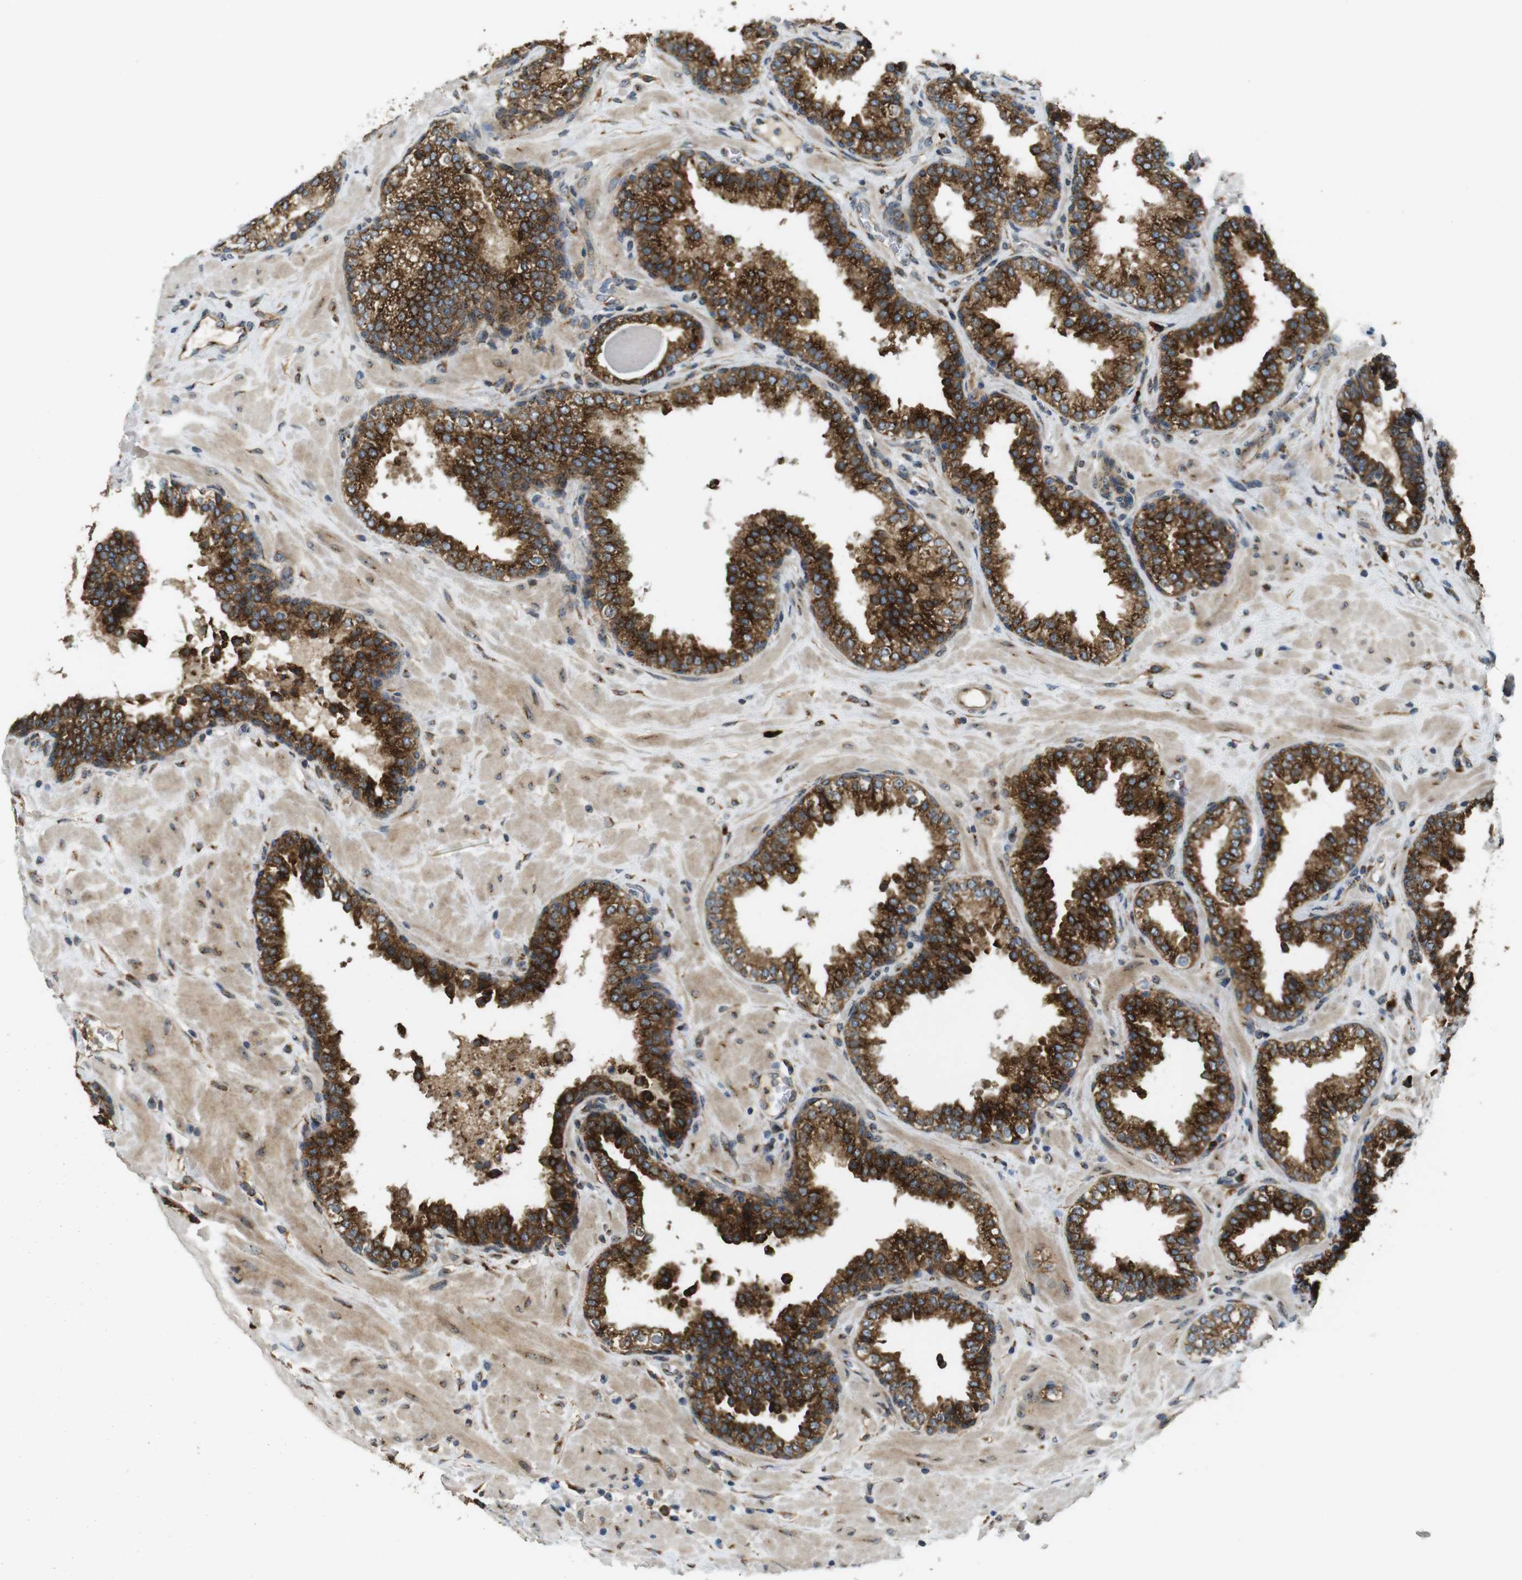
{"staining": {"intensity": "strong", "quantity": ">75%", "location": "cytoplasmic/membranous"}, "tissue": "prostate", "cell_type": "Glandular cells", "image_type": "normal", "snomed": [{"axis": "morphology", "description": "Normal tissue, NOS"}, {"axis": "topography", "description": "Prostate"}], "caption": "Protein staining by immunohistochemistry demonstrates strong cytoplasmic/membranous expression in approximately >75% of glandular cells in unremarkable prostate. (Stains: DAB (3,3'-diaminobenzidine) in brown, nuclei in blue, Microscopy: brightfield microscopy at high magnification).", "gene": "TMEM143", "patient": {"sex": "male", "age": 51}}